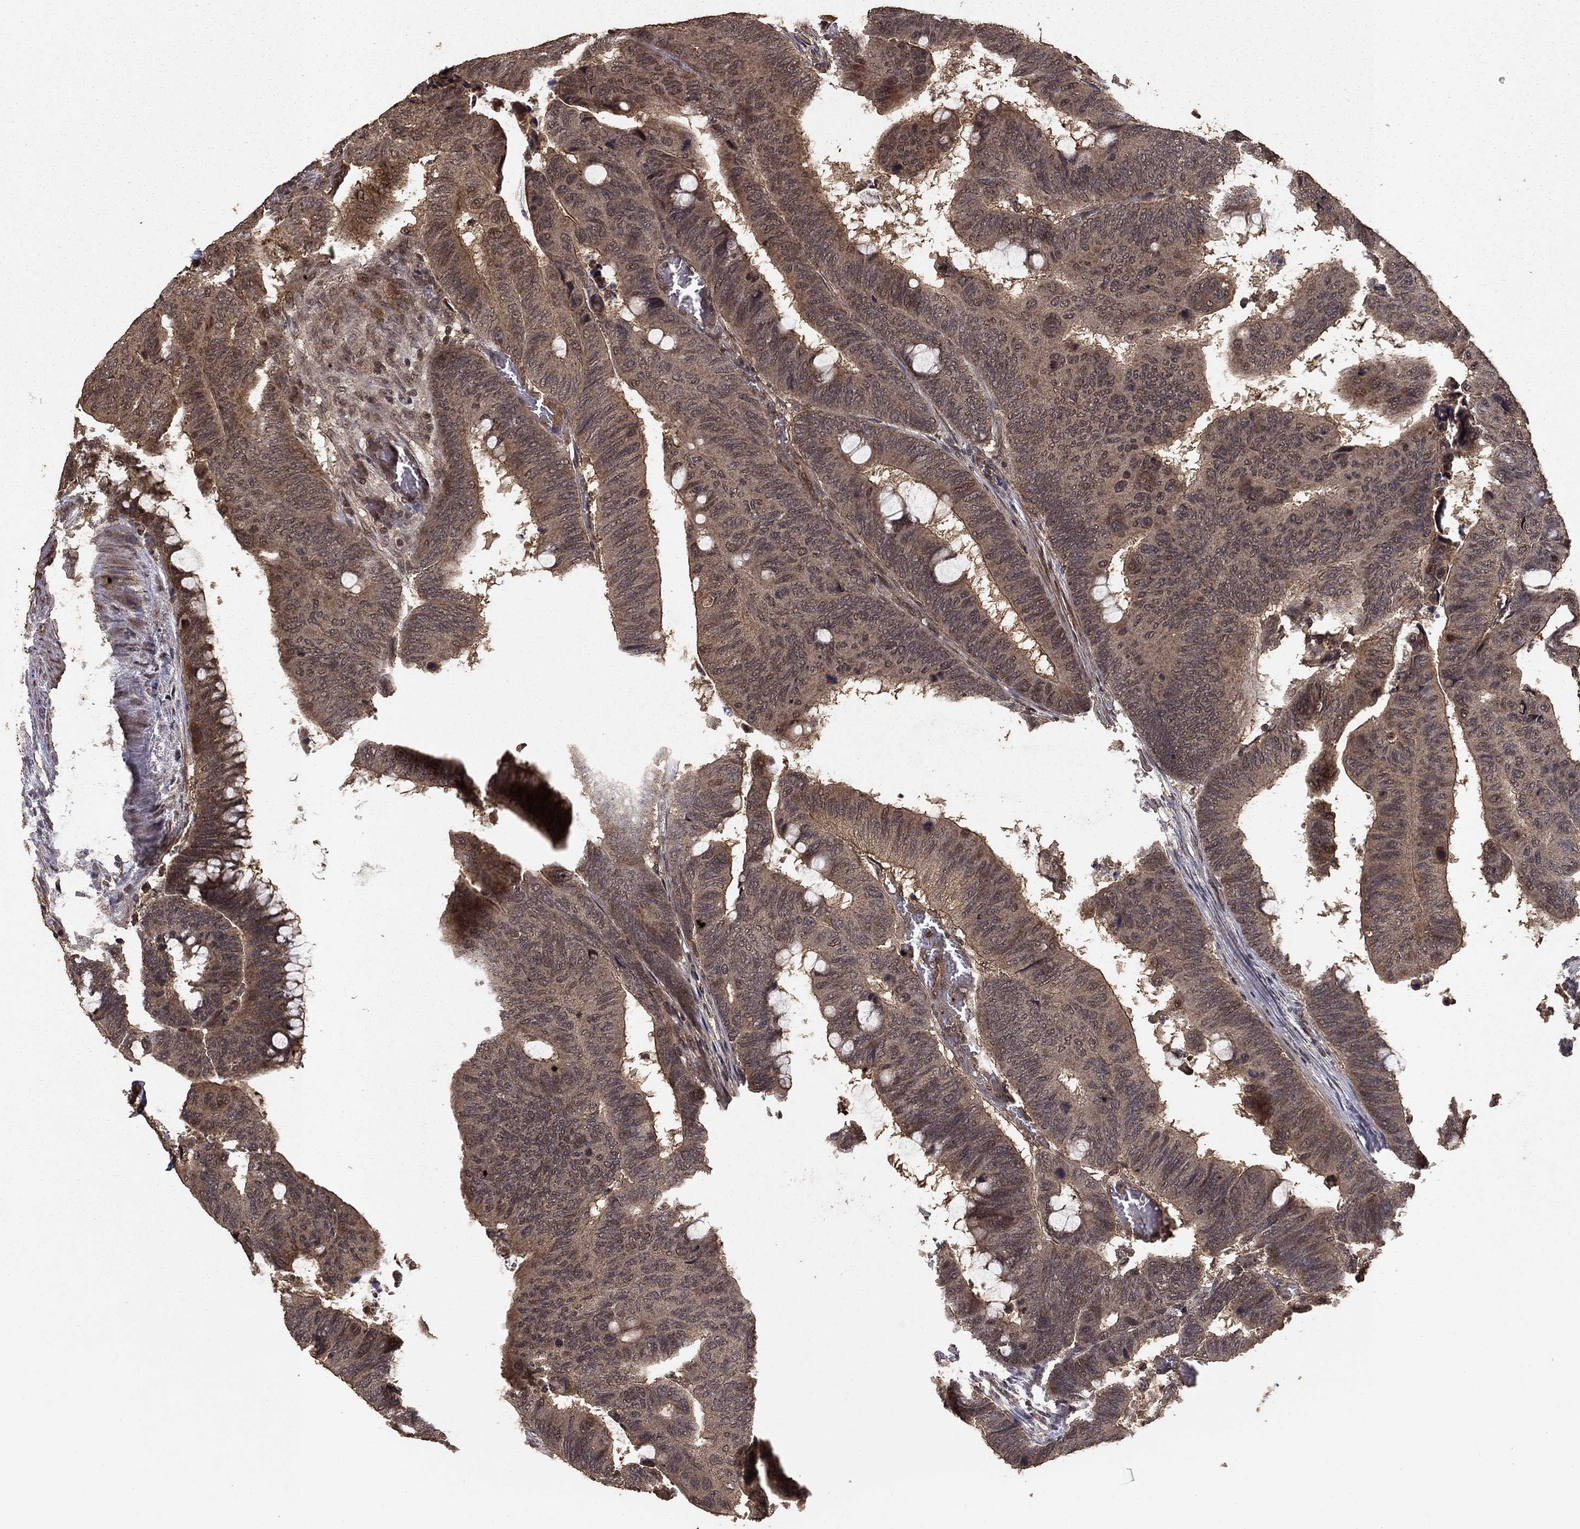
{"staining": {"intensity": "weak", "quantity": ">75%", "location": "cytoplasmic/membranous"}, "tissue": "colorectal cancer", "cell_type": "Tumor cells", "image_type": "cancer", "snomed": [{"axis": "morphology", "description": "Normal tissue, NOS"}, {"axis": "morphology", "description": "Adenocarcinoma, NOS"}, {"axis": "topography", "description": "Rectum"}, {"axis": "topography", "description": "Peripheral nerve tissue"}], "caption": "There is low levels of weak cytoplasmic/membranous staining in tumor cells of adenocarcinoma (colorectal), as demonstrated by immunohistochemical staining (brown color).", "gene": "PRDM1", "patient": {"sex": "male", "age": 92}}